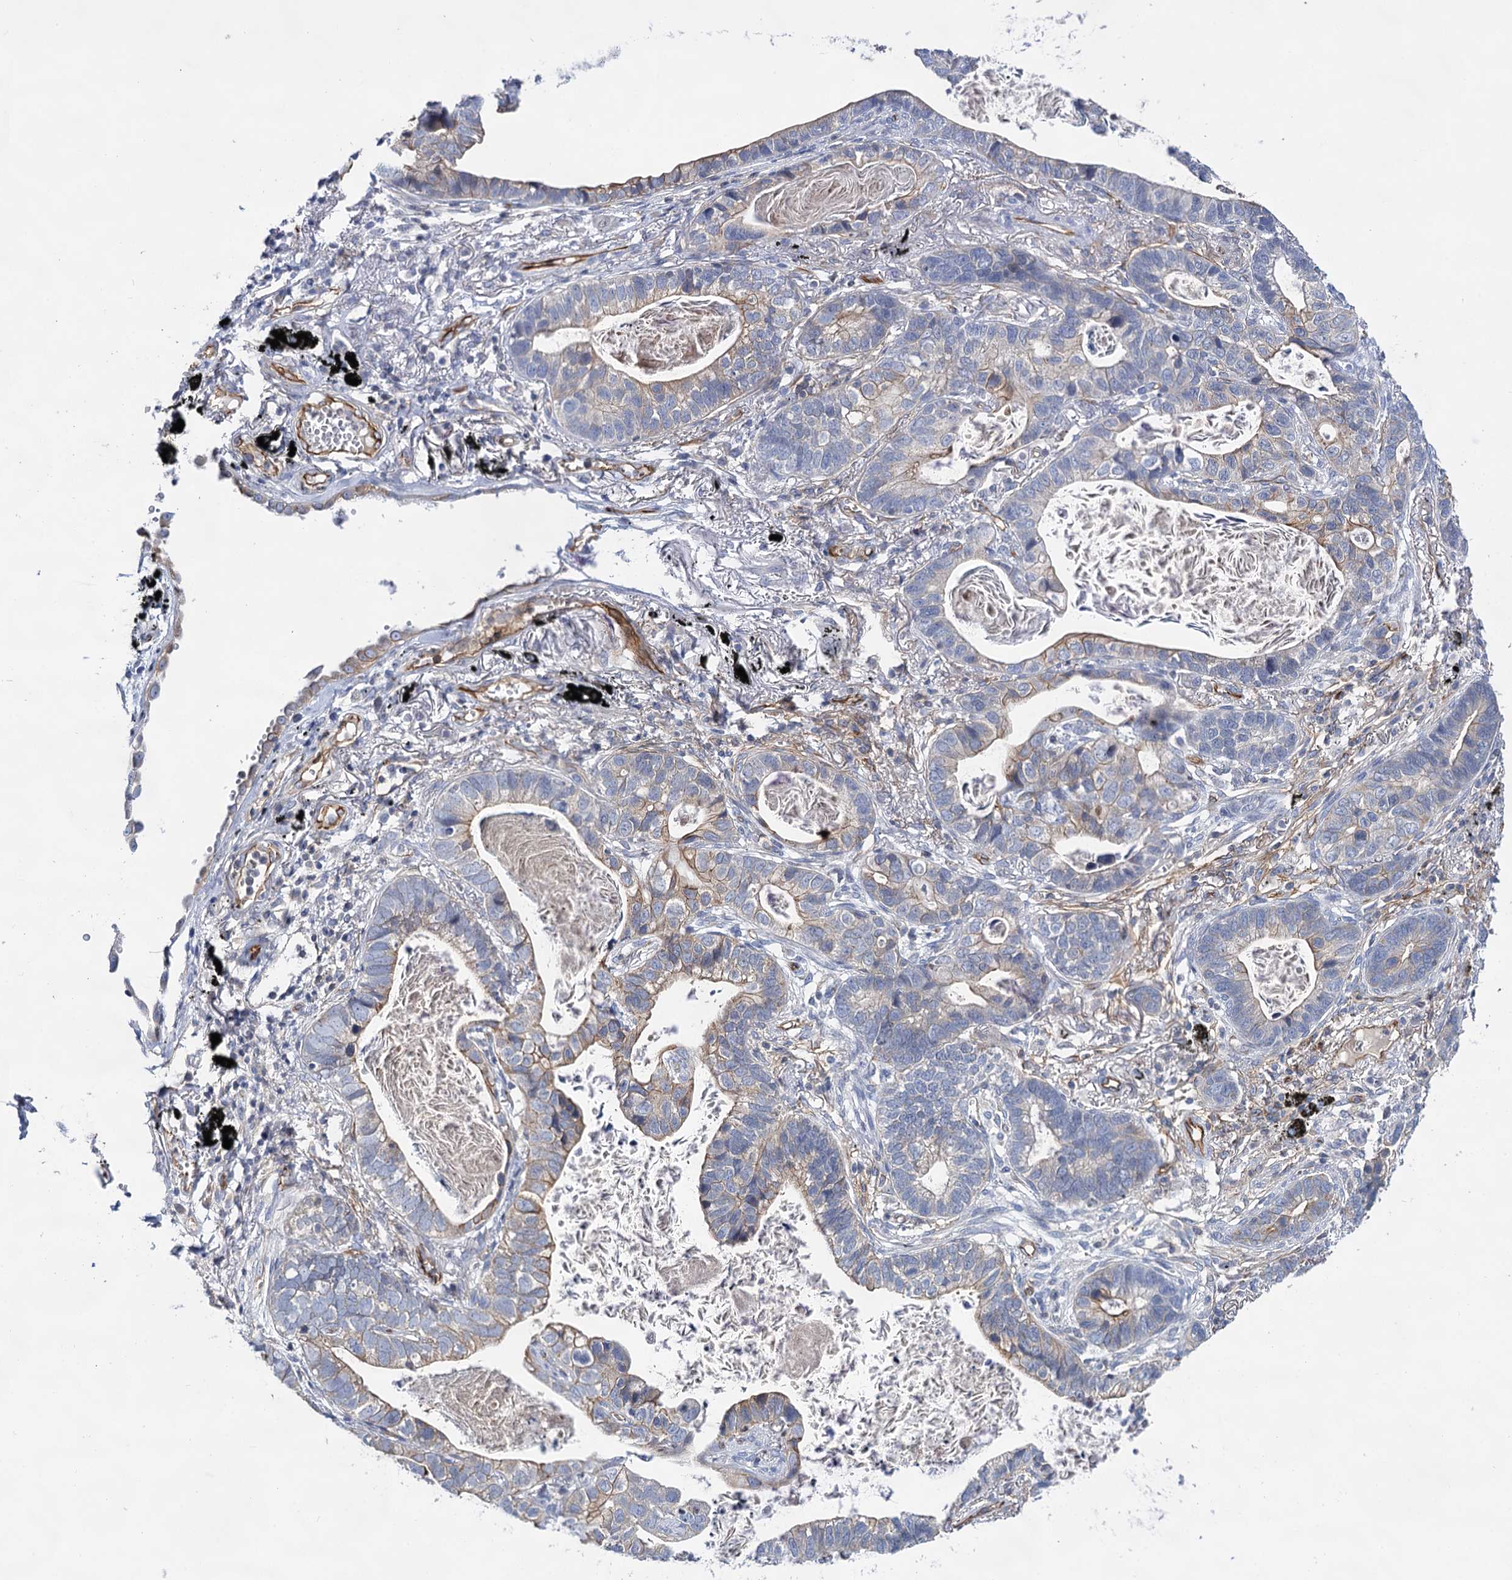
{"staining": {"intensity": "moderate", "quantity": "<25%", "location": "cytoplasmic/membranous"}, "tissue": "lung cancer", "cell_type": "Tumor cells", "image_type": "cancer", "snomed": [{"axis": "morphology", "description": "Adenocarcinoma, NOS"}, {"axis": "topography", "description": "Lung"}], "caption": "DAB immunohistochemical staining of human adenocarcinoma (lung) displays moderate cytoplasmic/membranous protein staining in approximately <25% of tumor cells.", "gene": "ABLIM1", "patient": {"sex": "male", "age": 67}}